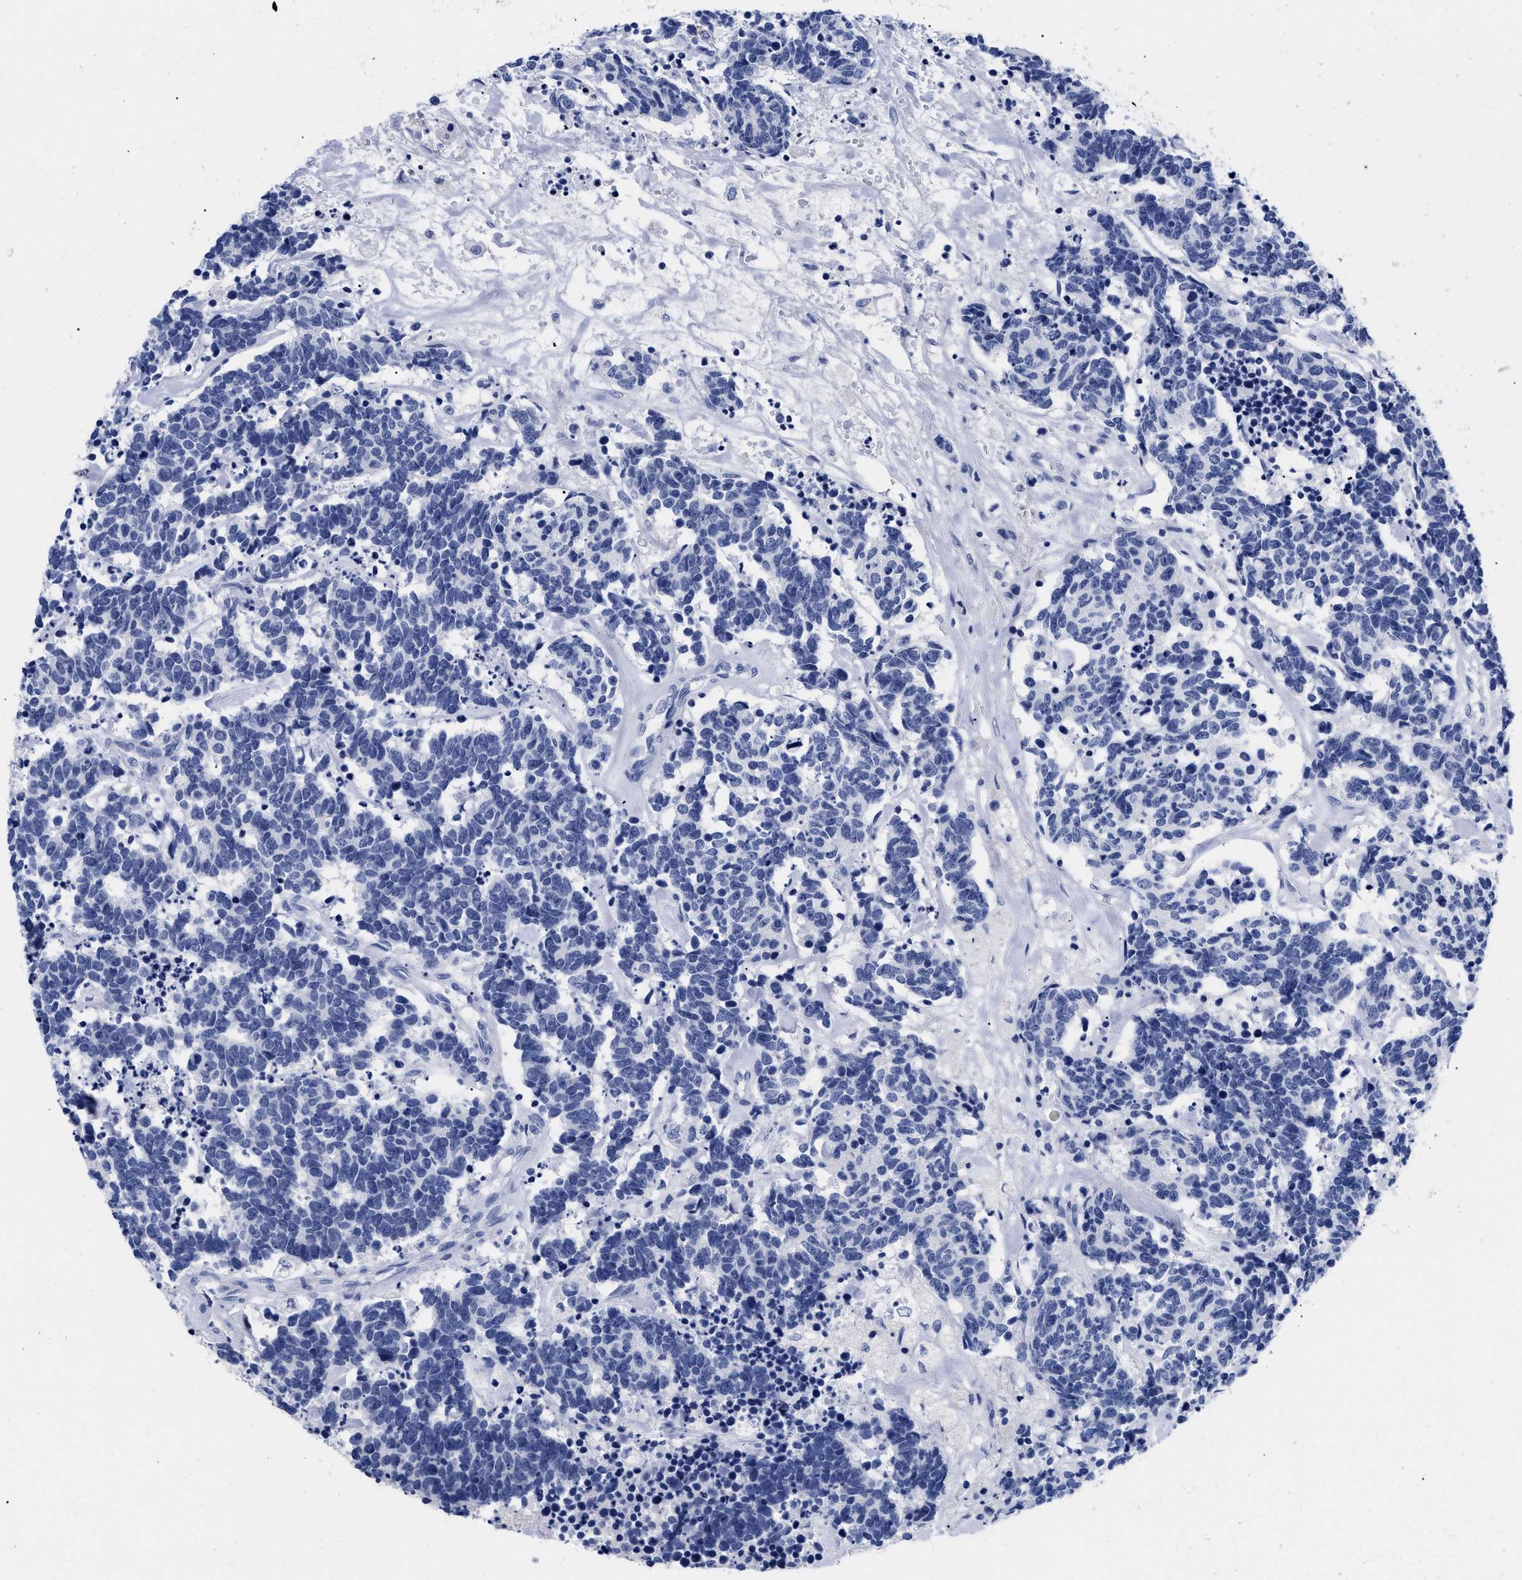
{"staining": {"intensity": "negative", "quantity": "none", "location": "none"}, "tissue": "carcinoid", "cell_type": "Tumor cells", "image_type": "cancer", "snomed": [{"axis": "morphology", "description": "Carcinoma, NOS"}, {"axis": "morphology", "description": "Carcinoid, malignant, NOS"}, {"axis": "topography", "description": "Urinary bladder"}], "caption": "A histopathology image of human carcinoid is negative for staining in tumor cells.", "gene": "TREML1", "patient": {"sex": "male", "age": 57}}